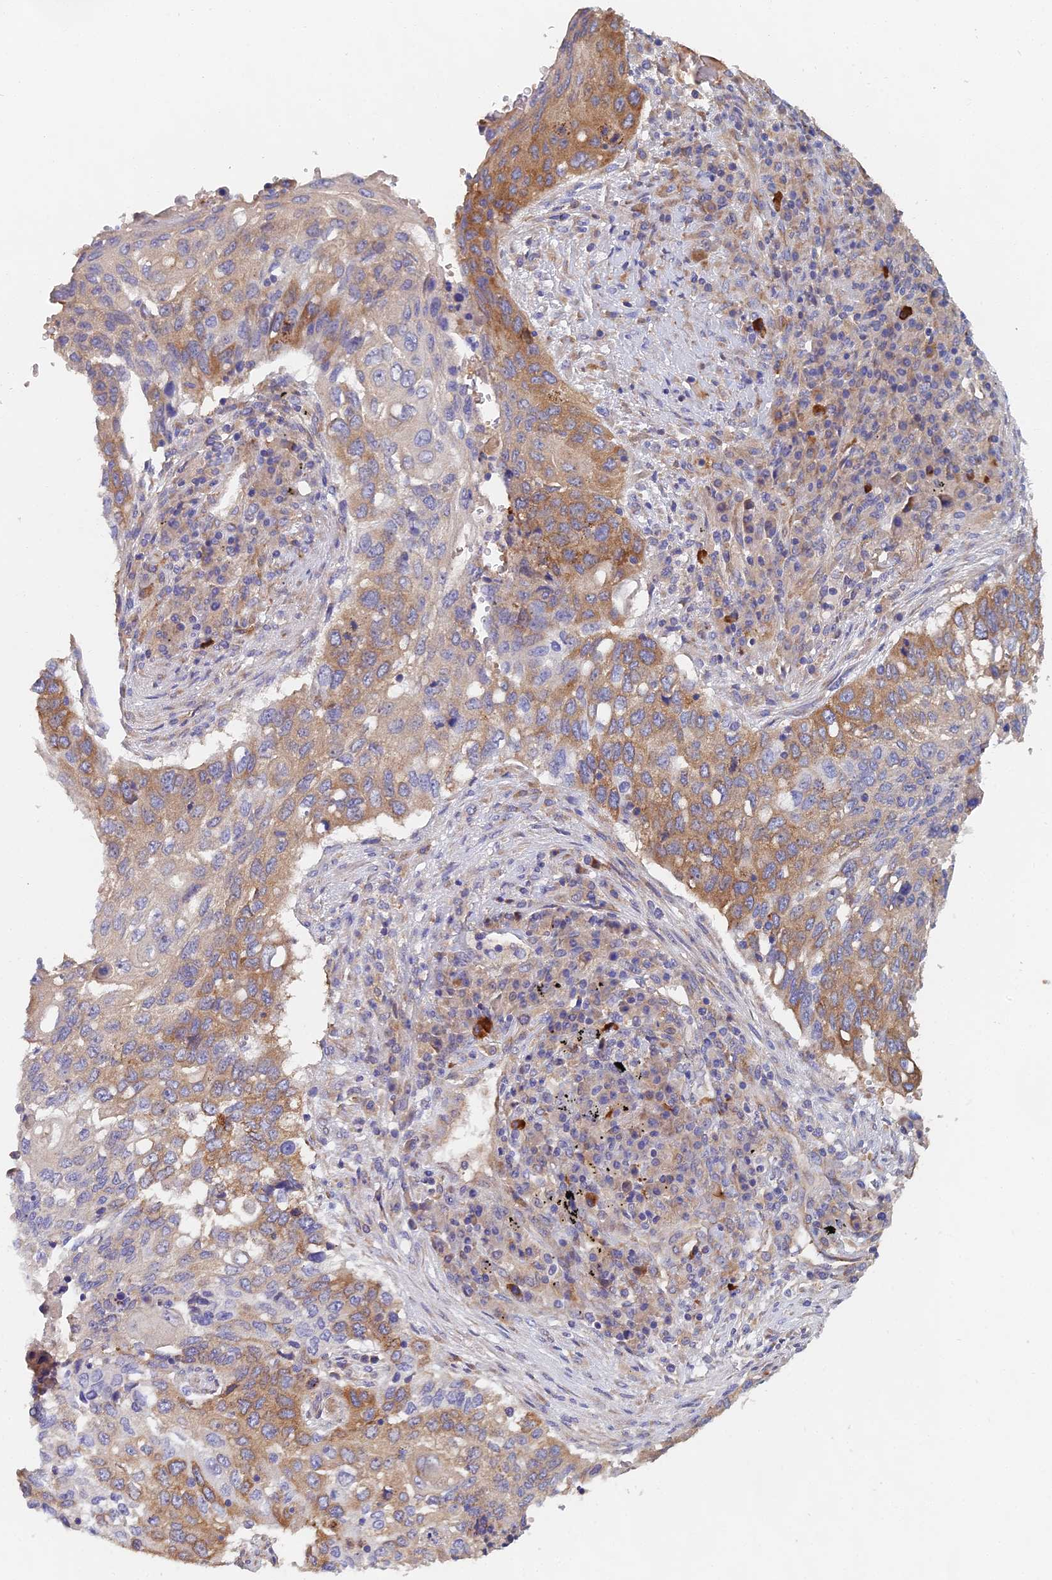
{"staining": {"intensity": "moderate", "quantity": "25%-75%", "location": "cytoplasmic/membranous"}, "tissue": "lung cancer", "cell_type": "Tumor cells", "image_type": "cancer", "snomed": [{"axis": "morphology", "description": "Squamous cell carcinoma, NOS"}, {"axis": "topography", "description": "Lung"}], "caption": "Brown immunohistochemical staining in human lung squamous cell carcinoma displays moderate cytoplasmic/membranous staining in about 25%-75% of tumor cells.", "gene": "ELOF1", "patient": {"sex": "female", "age": 63}}